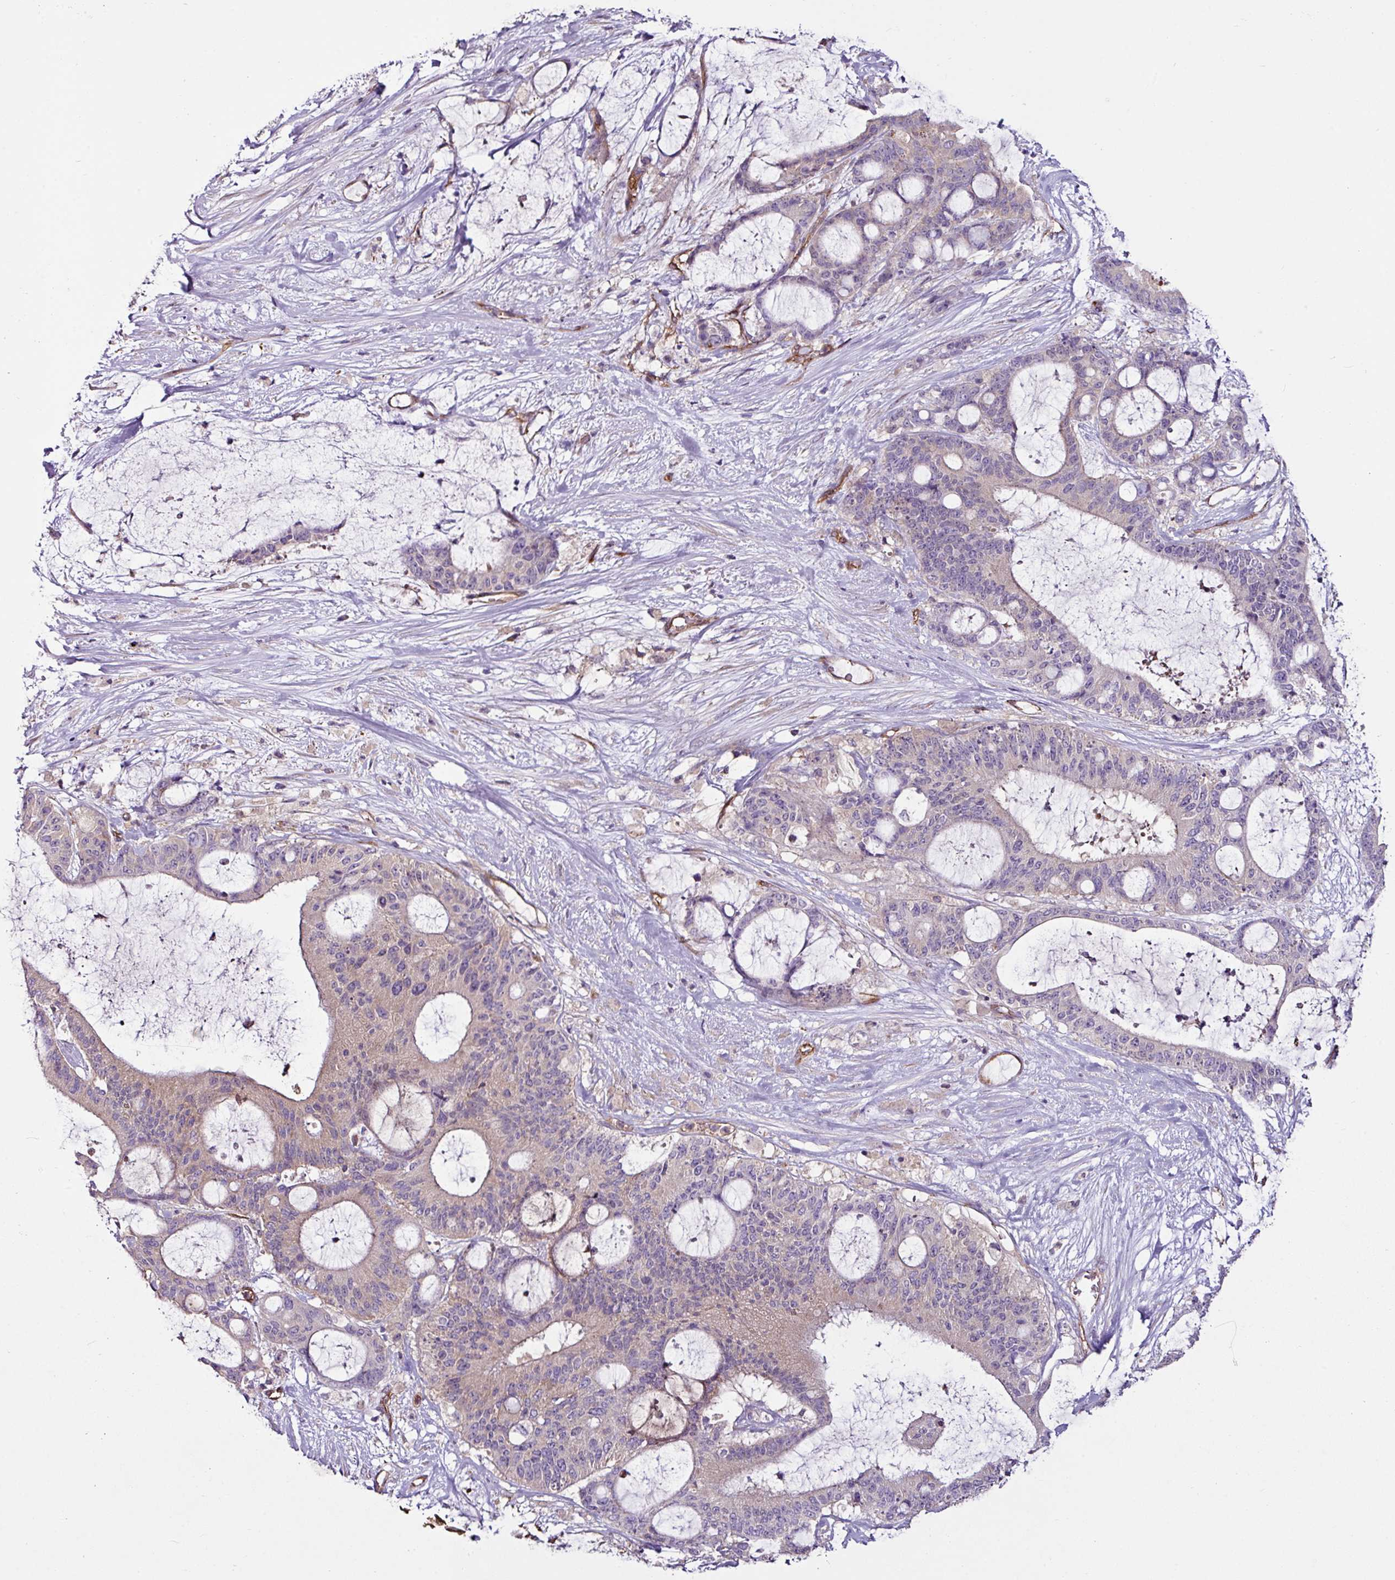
{"staining": {"intensity": "weak", "quantity": "<25%", "location": "cytoplasmic/membranous"}, "tissue": "liver cancer", "cell_type": "Tumor cells", "image_type": "cancer", "snomed": [{"axis": "morphology", "description": "Normal tissue, NOS"}, {"axis": "morphology", "description": "Cholangiocarcinoma"}, {"axis": "topography", "description": "Liver"}, {"axis": "topography", "description": "Peripheral nerve tissue"}], "caption": "The photomicrograph displays no staining of tumor cells in liver cholangiocarcinoma.", "gene": "ZNF106", "patient": {"sex": "female", "age": 73}}